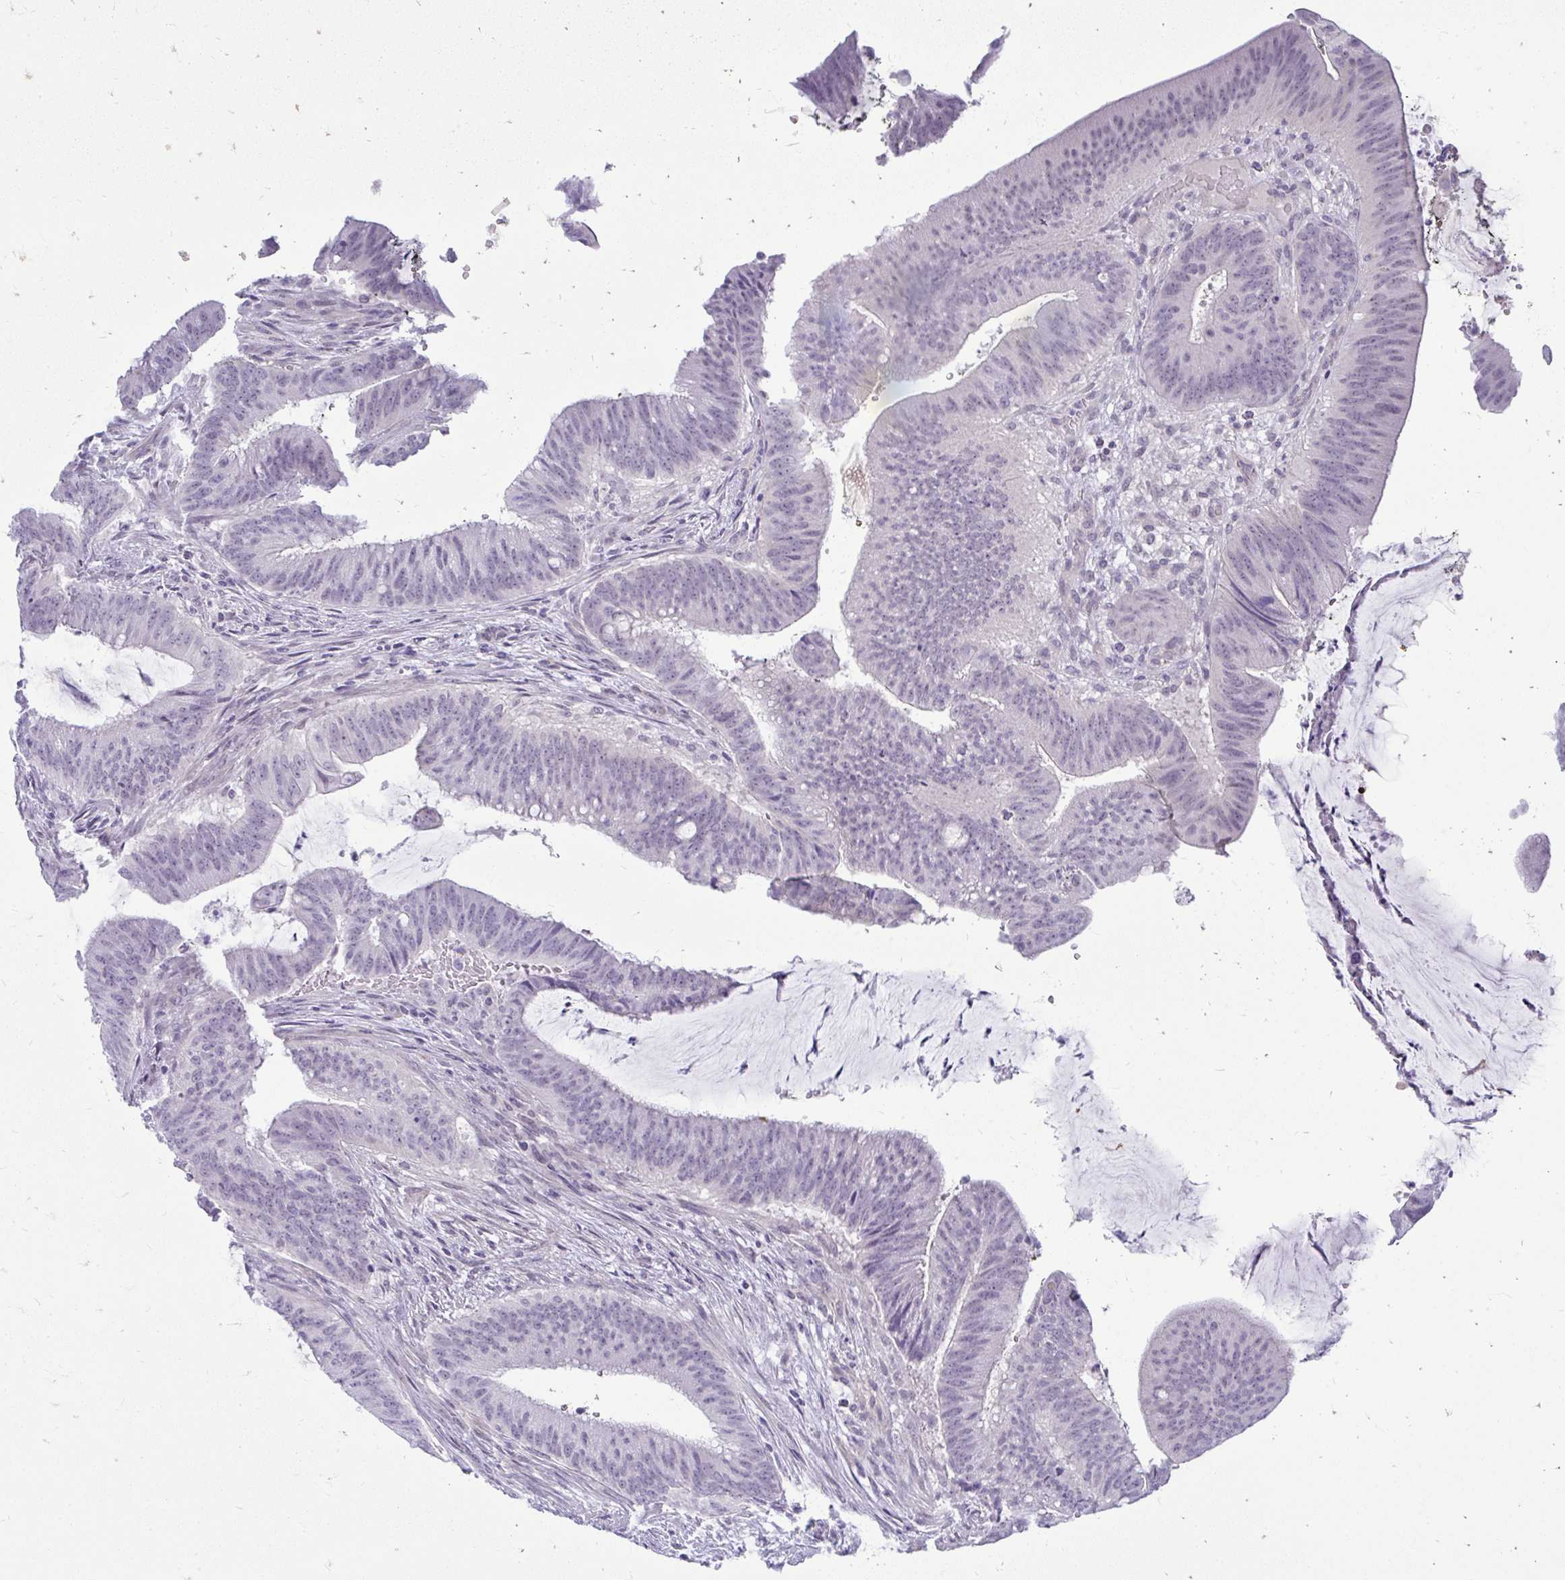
{"staining": {"intensity": "negative", "quantity": "none", "location": "none"}, "tissue": "colorectal cancer", "cell_type": "Tumor cells", "image_type": "cancer", "snomed": [{"axis": "morphology", "description": "Adenocarcinoma, NOS"}, {"axis": "topography", "description": "Colon"}], "caption": "DAB (3,3'-diaminobenzidine) immunohistochemical staining of colorectal adenocarcinoma shows no significant positivity in tumor cells. (Immunohistochemistry (ihc), brightfield microscopy, high magnification).", "gene": "TEX33", "patient": {"sex": "female", "age": 43}}